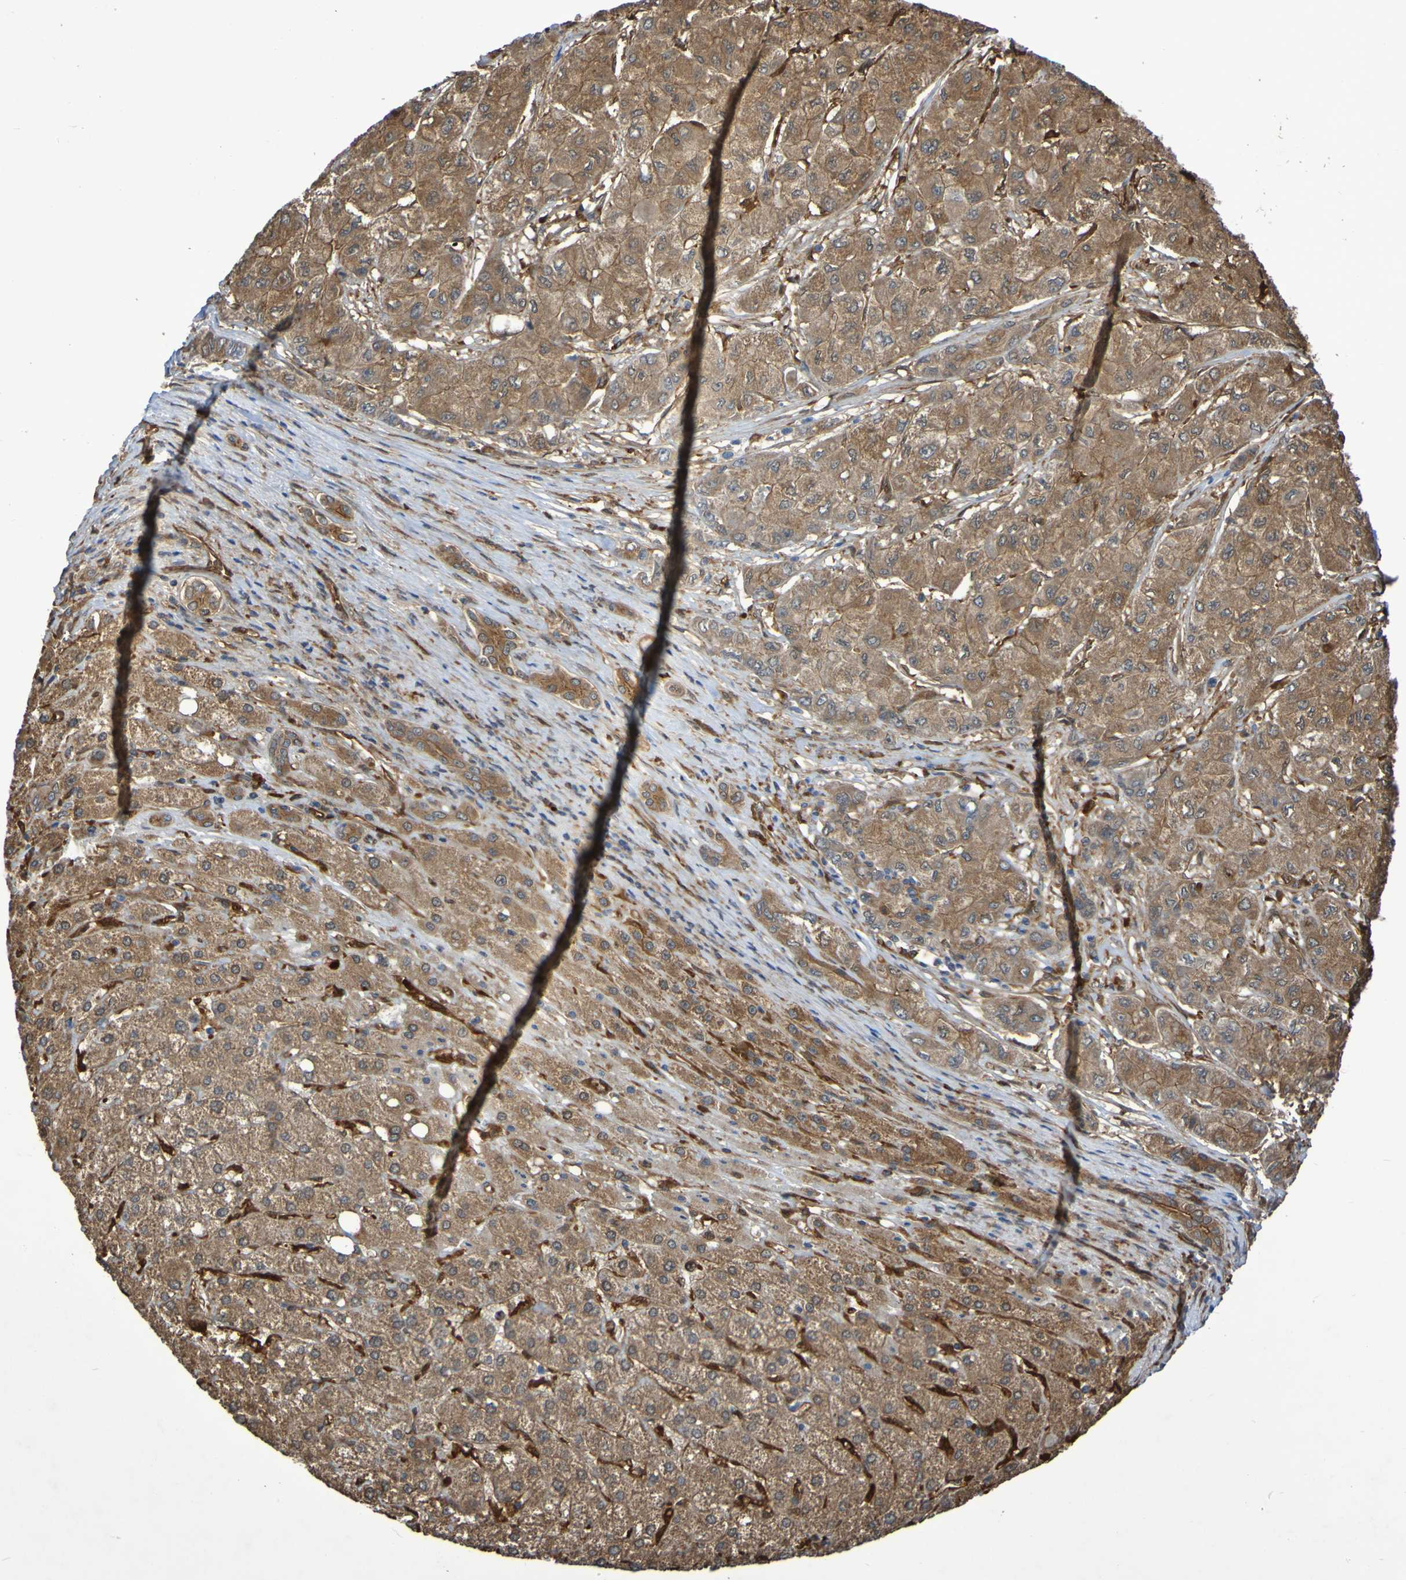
{"staining": {"intensity": "moderate", "quantity": ">75%", "location": "cytoplasmic/membranous"}, "tissue": "liver cancer", "cell_type": "Tumor cells", "image_type": "cancer", "snomed": [{"axis": "morphology", "description": "Carcinoma, Hepatocellular, NOS"}, {"axis": "topography", "description": "Liver"}], "caption": "Liver cancer (hepatocellular carcinoma) stained with a protein marker displays moderate staining in tumor cells.", "gene": "SERPINB6", "patient": {"sex": "male", "age": 80}}